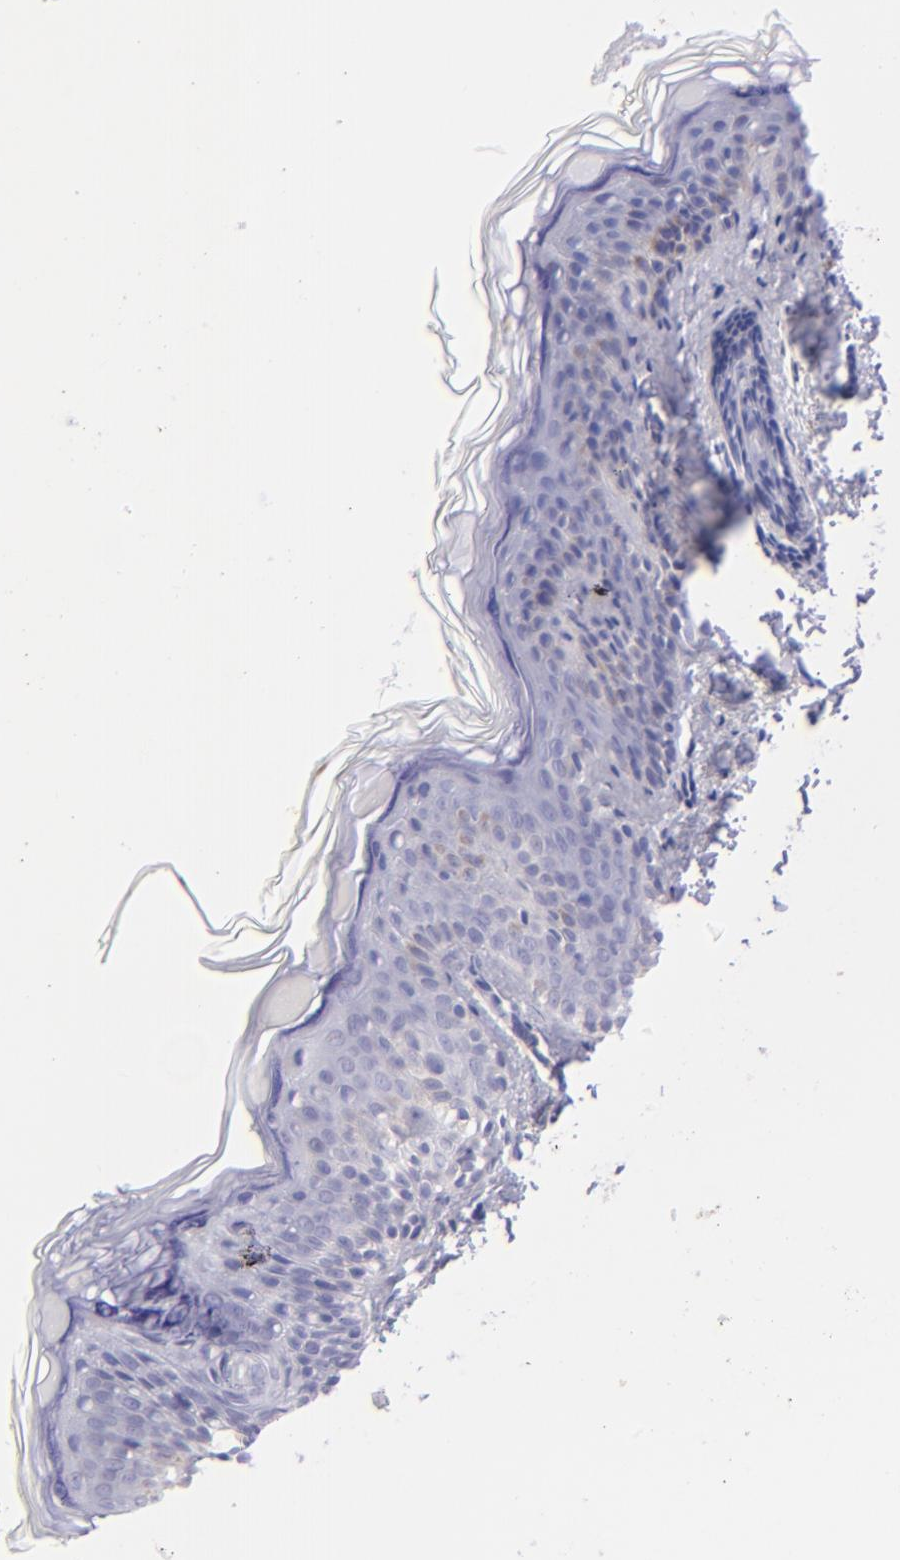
{"staining": {"intensity": "negative", "quantity": "none", "location": "none"}, "tissue": "skin", "cell_type": "Fibroblasts", "image_type": "normal", "snomed": [{"axis": "morphology", "description": "Normal tissue, NOS"}, {"axis": "topography", "description": "Skin"}], "caption": "A micrograph of human skin is negative for staining in fibroblasts.", "gene": "CD72", "patient": {"sex": "female", "age": 4}}